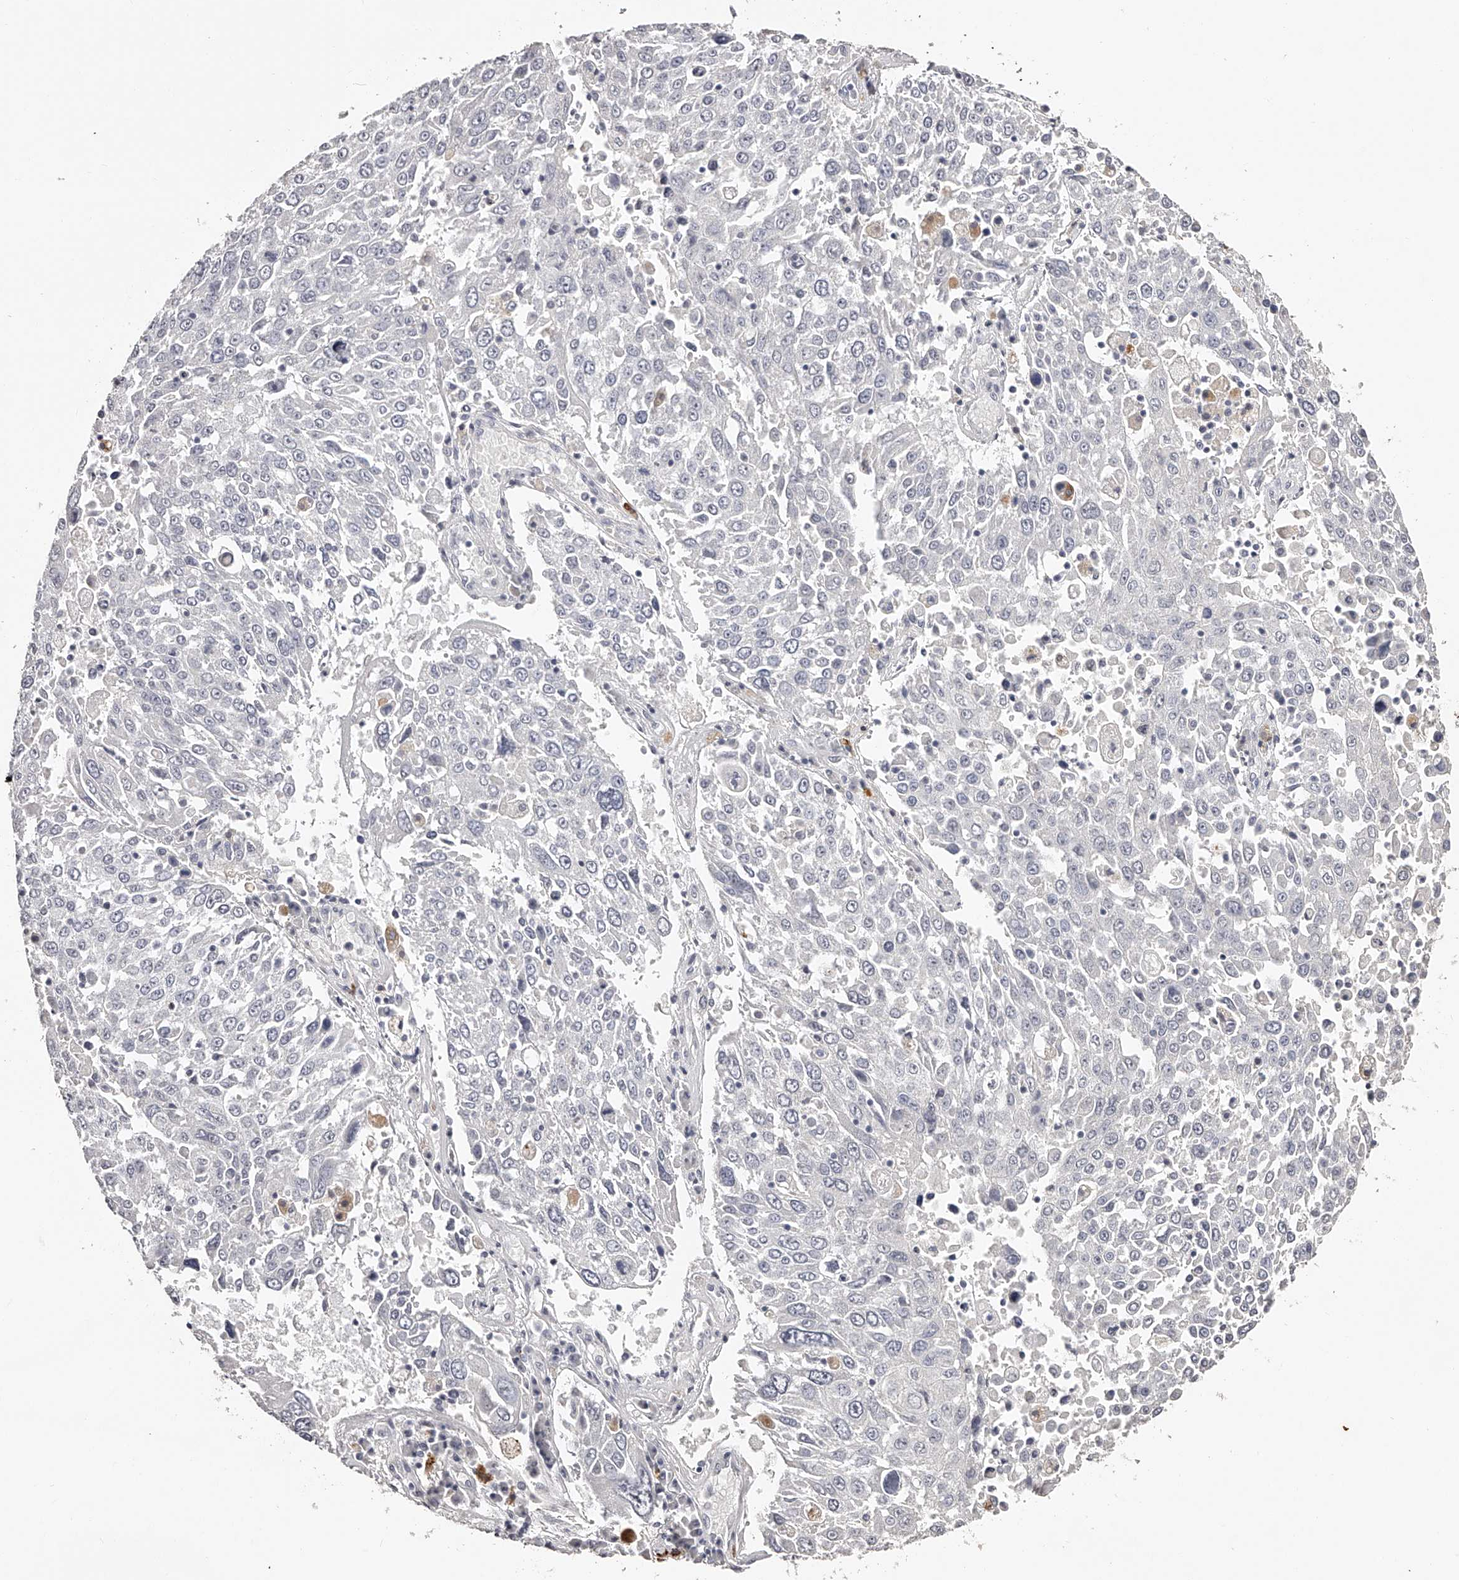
{"staining": {"intensity": "negative", "quantity": "none", "location": "none"}, "tissue": "lung cancer", "cell_type": "Tumor cells", "image_type": "cancer", "snomed": [{"axis": "morphology", "description": "Squamous cell carcinoma, NOS"}, {"axis": "topography", "description": "Lung"}], "caption": "Protein analysis of squamous cell carcinoma (lung) shows no significant expression in tumor cells.", "gene": "SLC35D3", "patient": {"sex": "male", "age": 65}}